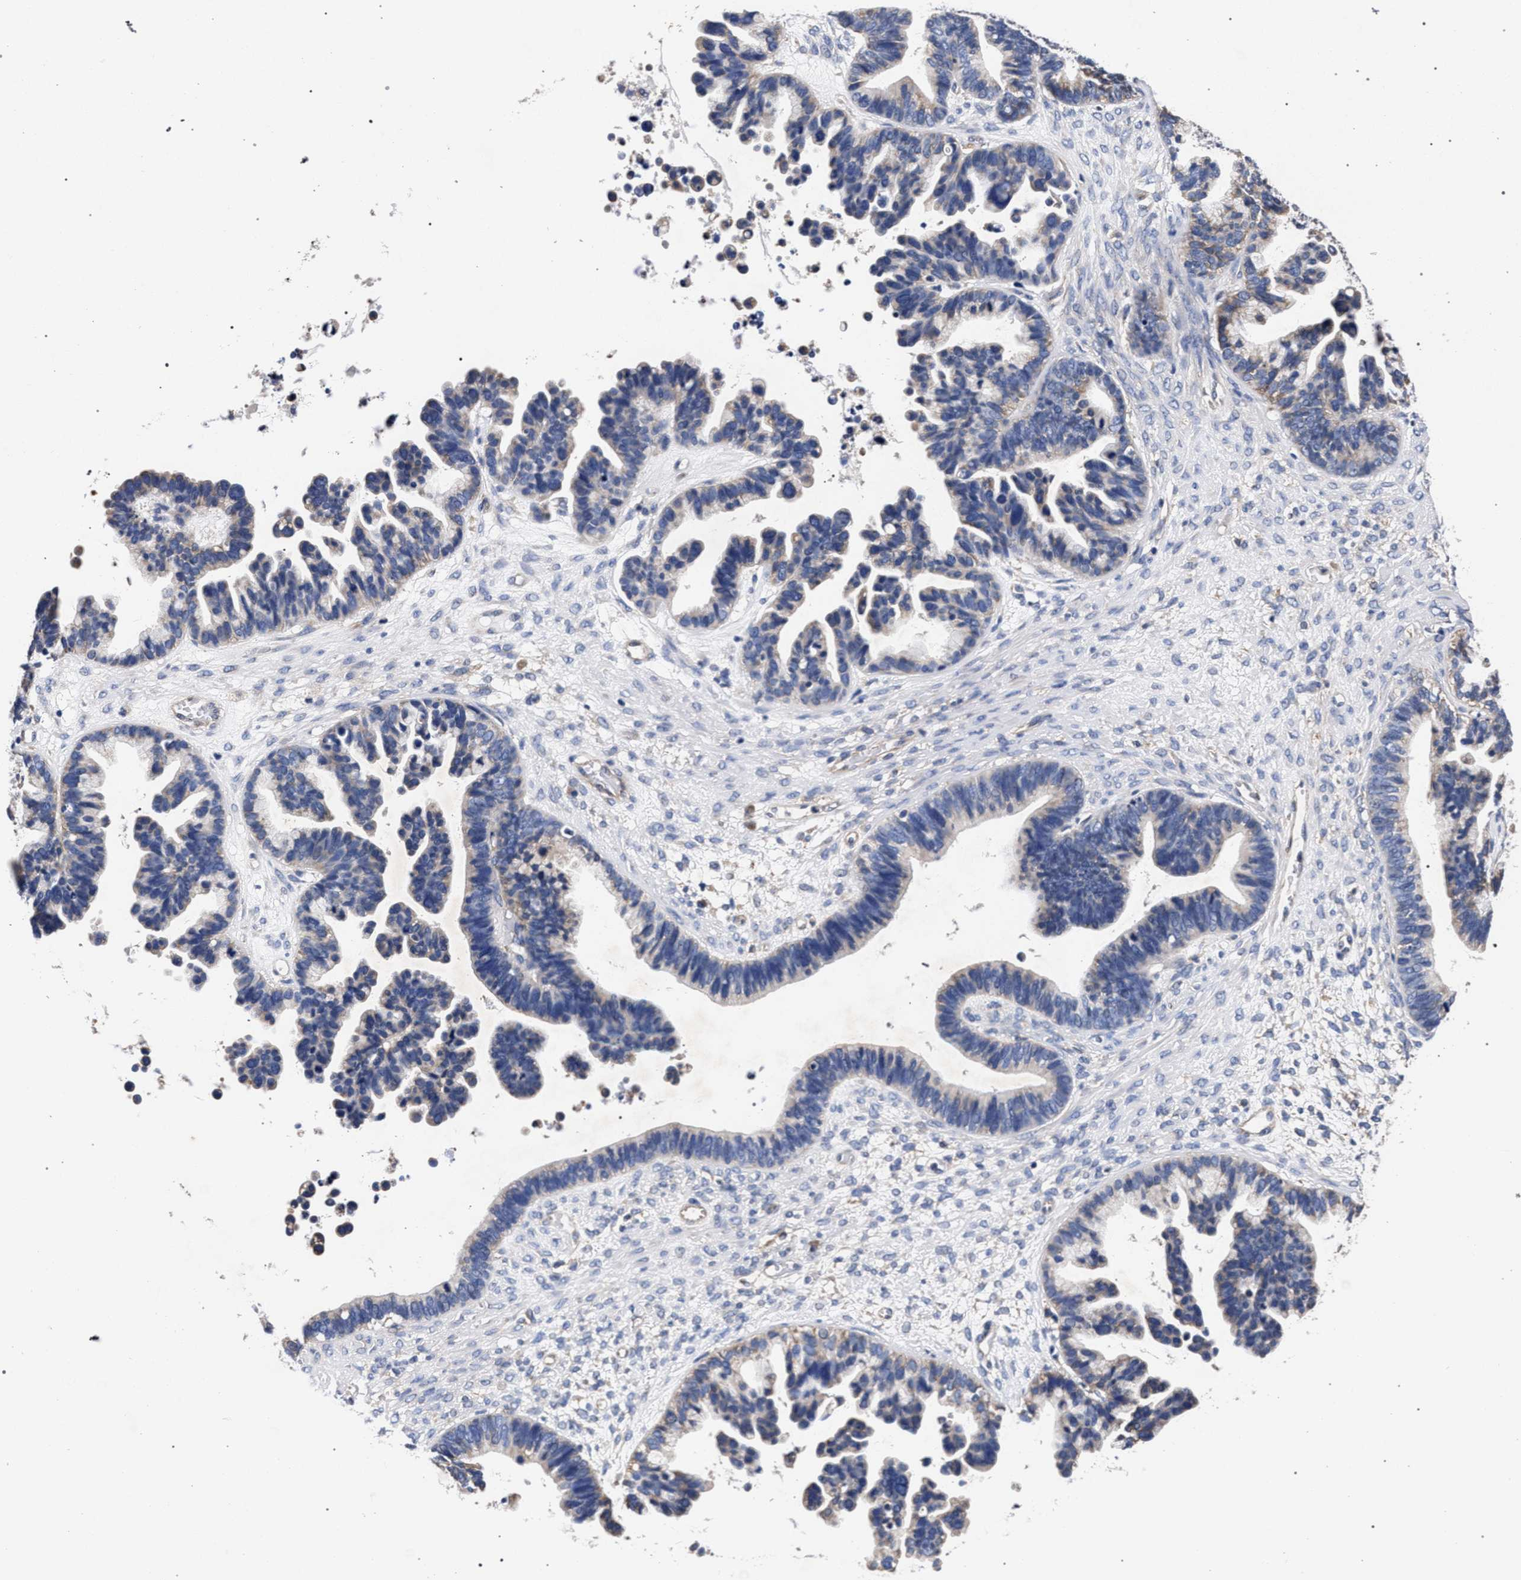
{"staining": {"intensity": "negative", "quantity": "none", "location": "none"}, "tissue": "ovarian cancer", "cell_type": "Tumor cells", "image_type": "cancer", "snomed": [{"axis": "morphology", "description": "Cystadenocarcinoma, serous, NOS"}, {"axis": "topography", "description": "Ovary"}], "caption": "High magnification brightfield microscopy of serous cystadenocarcinoma (ovarian) stained with DAB (3,3'-diaminobenzidine) (brown) and counterstained with hematoxylin (blue): tumor cells show no significant positivity.", "gene": "CFAP95", "patient": {"sex": "female", "age": 56}}